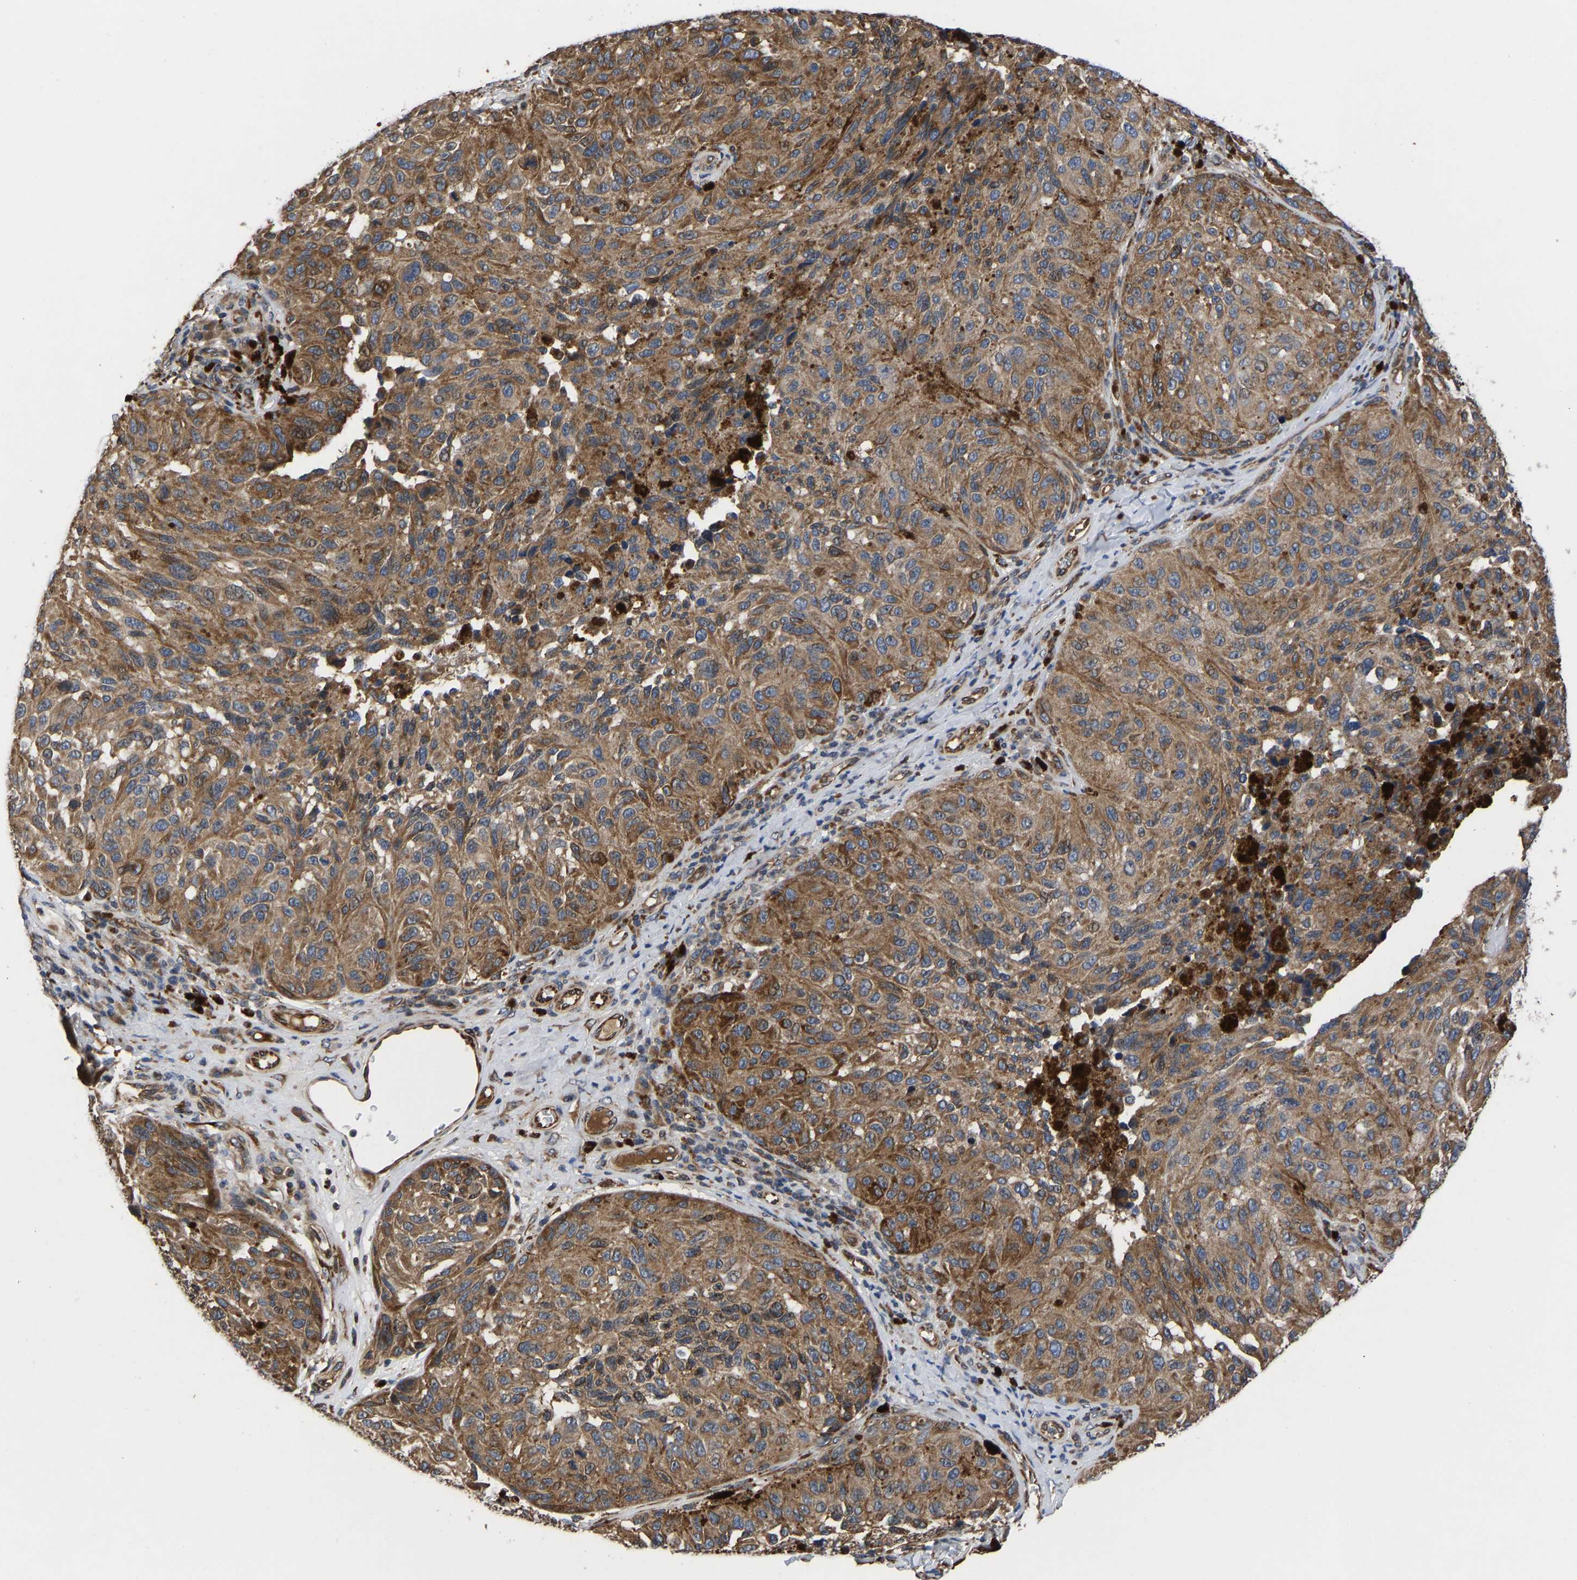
{"staining": {"intensity": "moderate", "quantity": ">75%", "location": "cytoplasmic/membranous"}, "tissue": "melanoma", "cell_type": "Tumor cells", "image_type": "cancer", "snomed": [{"axis": "morphology", "description": "Malignant melanoma, NOS"}, {"axis": "topography", "description": "Skin"}], "caption": "Malignant melanoma stained for a protein (brown) reveals moderate cytoplasmic/membranous positive positivity in approximately >75% of tumor cells.", "gene": "FRRS1", "patient": {"sex": "female", "age": 73}}